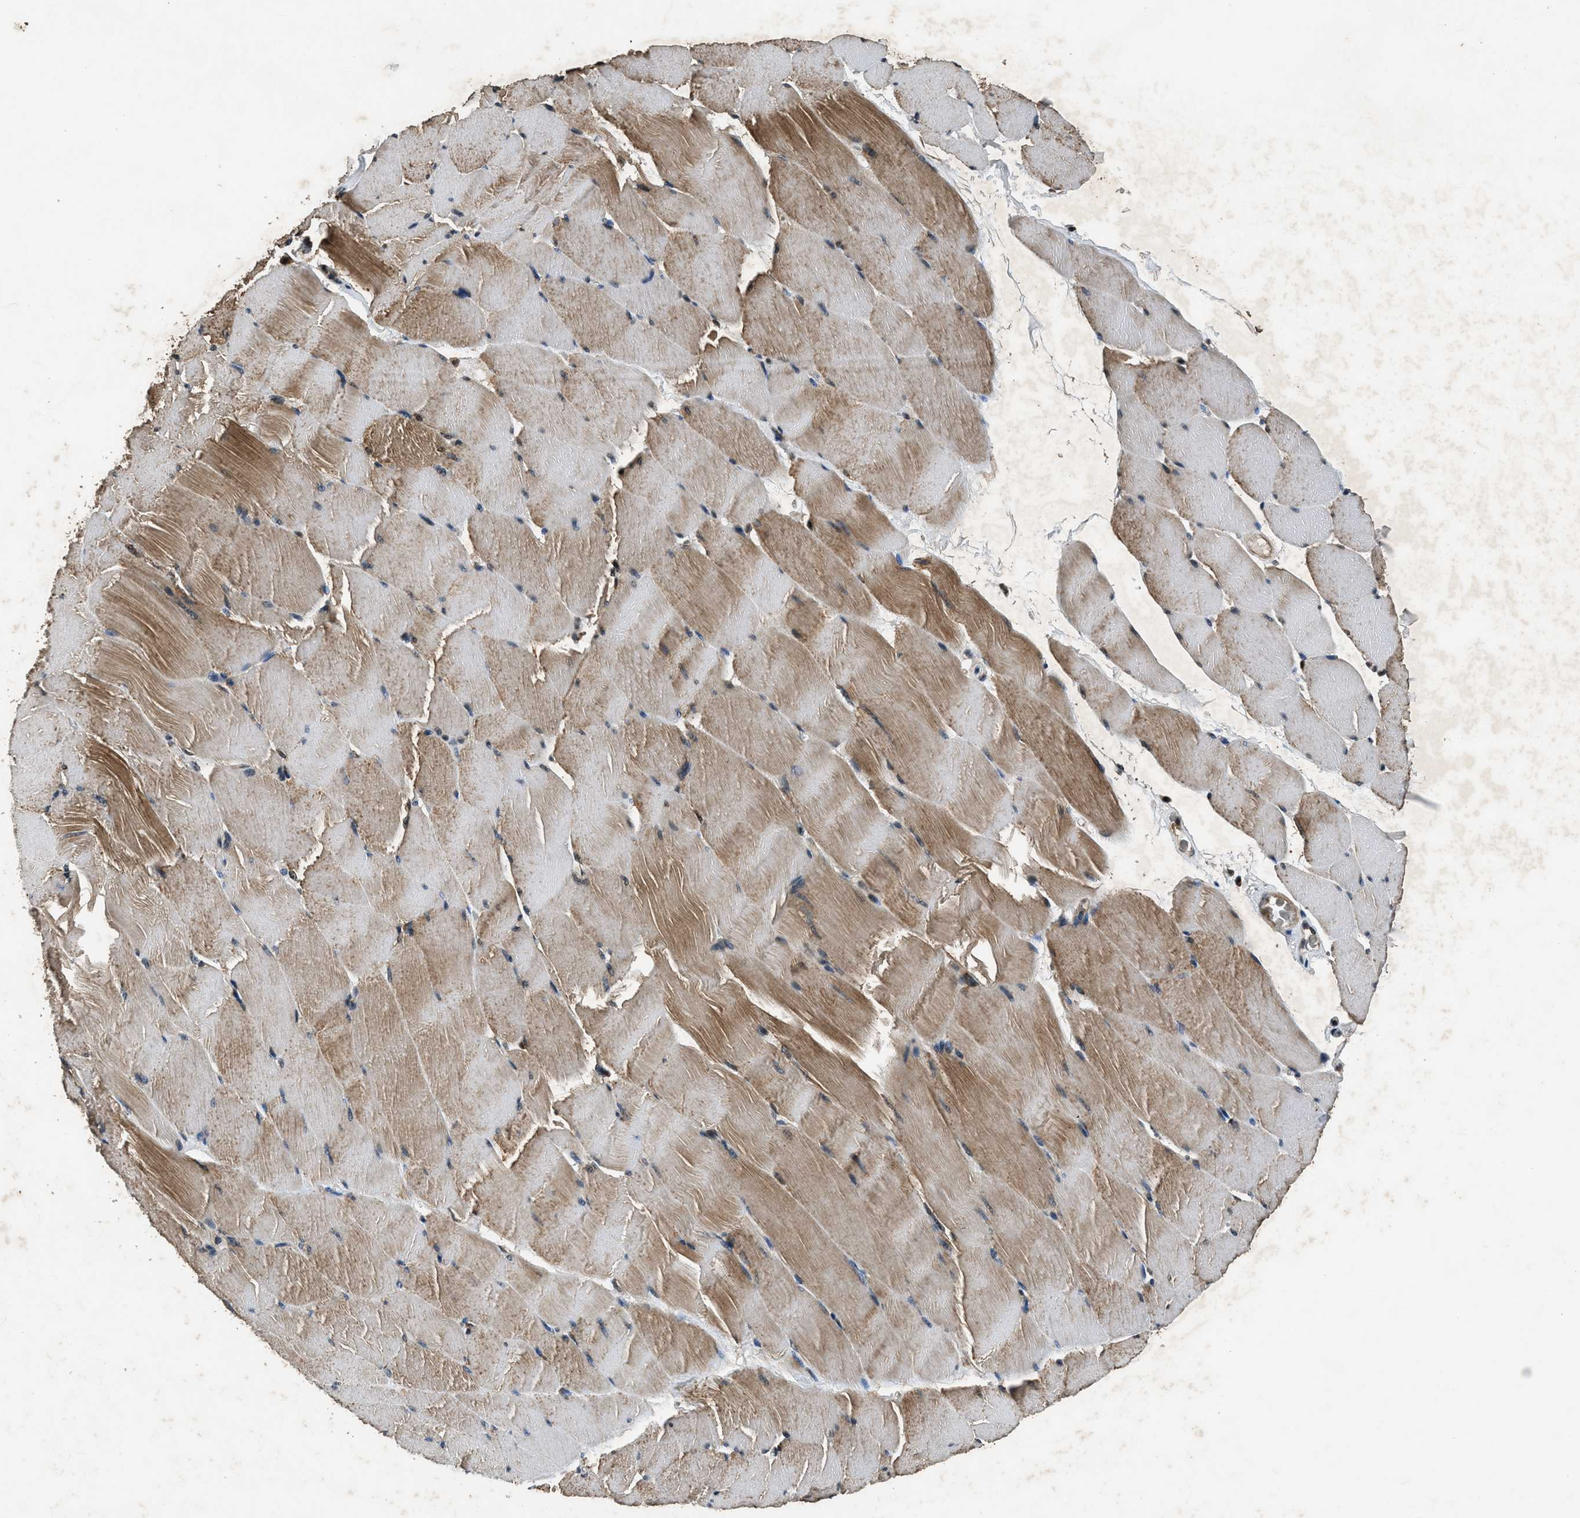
{"staining": {"intensity": "moderate", "quantity": ">75%", "location": "cytoplasmic/membranous"}, "tissue": "skeletal muscle", "cell_type": "Myocytes", "image_type": "normal", "snomed": [{"axis": "morphology", "description": "Normal tissue, NOS"}, {"axis": "topography", "description": "Skeletal muscle"}], "caption": "Myocytes show medium levels of moderate cytoplasmic/membranous expression in approximately >75% of cells in normal skeletal muscle. (Brightfield microscopy of DAB IHC at high magnification).", "gene": "RPS6KB1", "patient": {"sex": "male", "age": 62}}